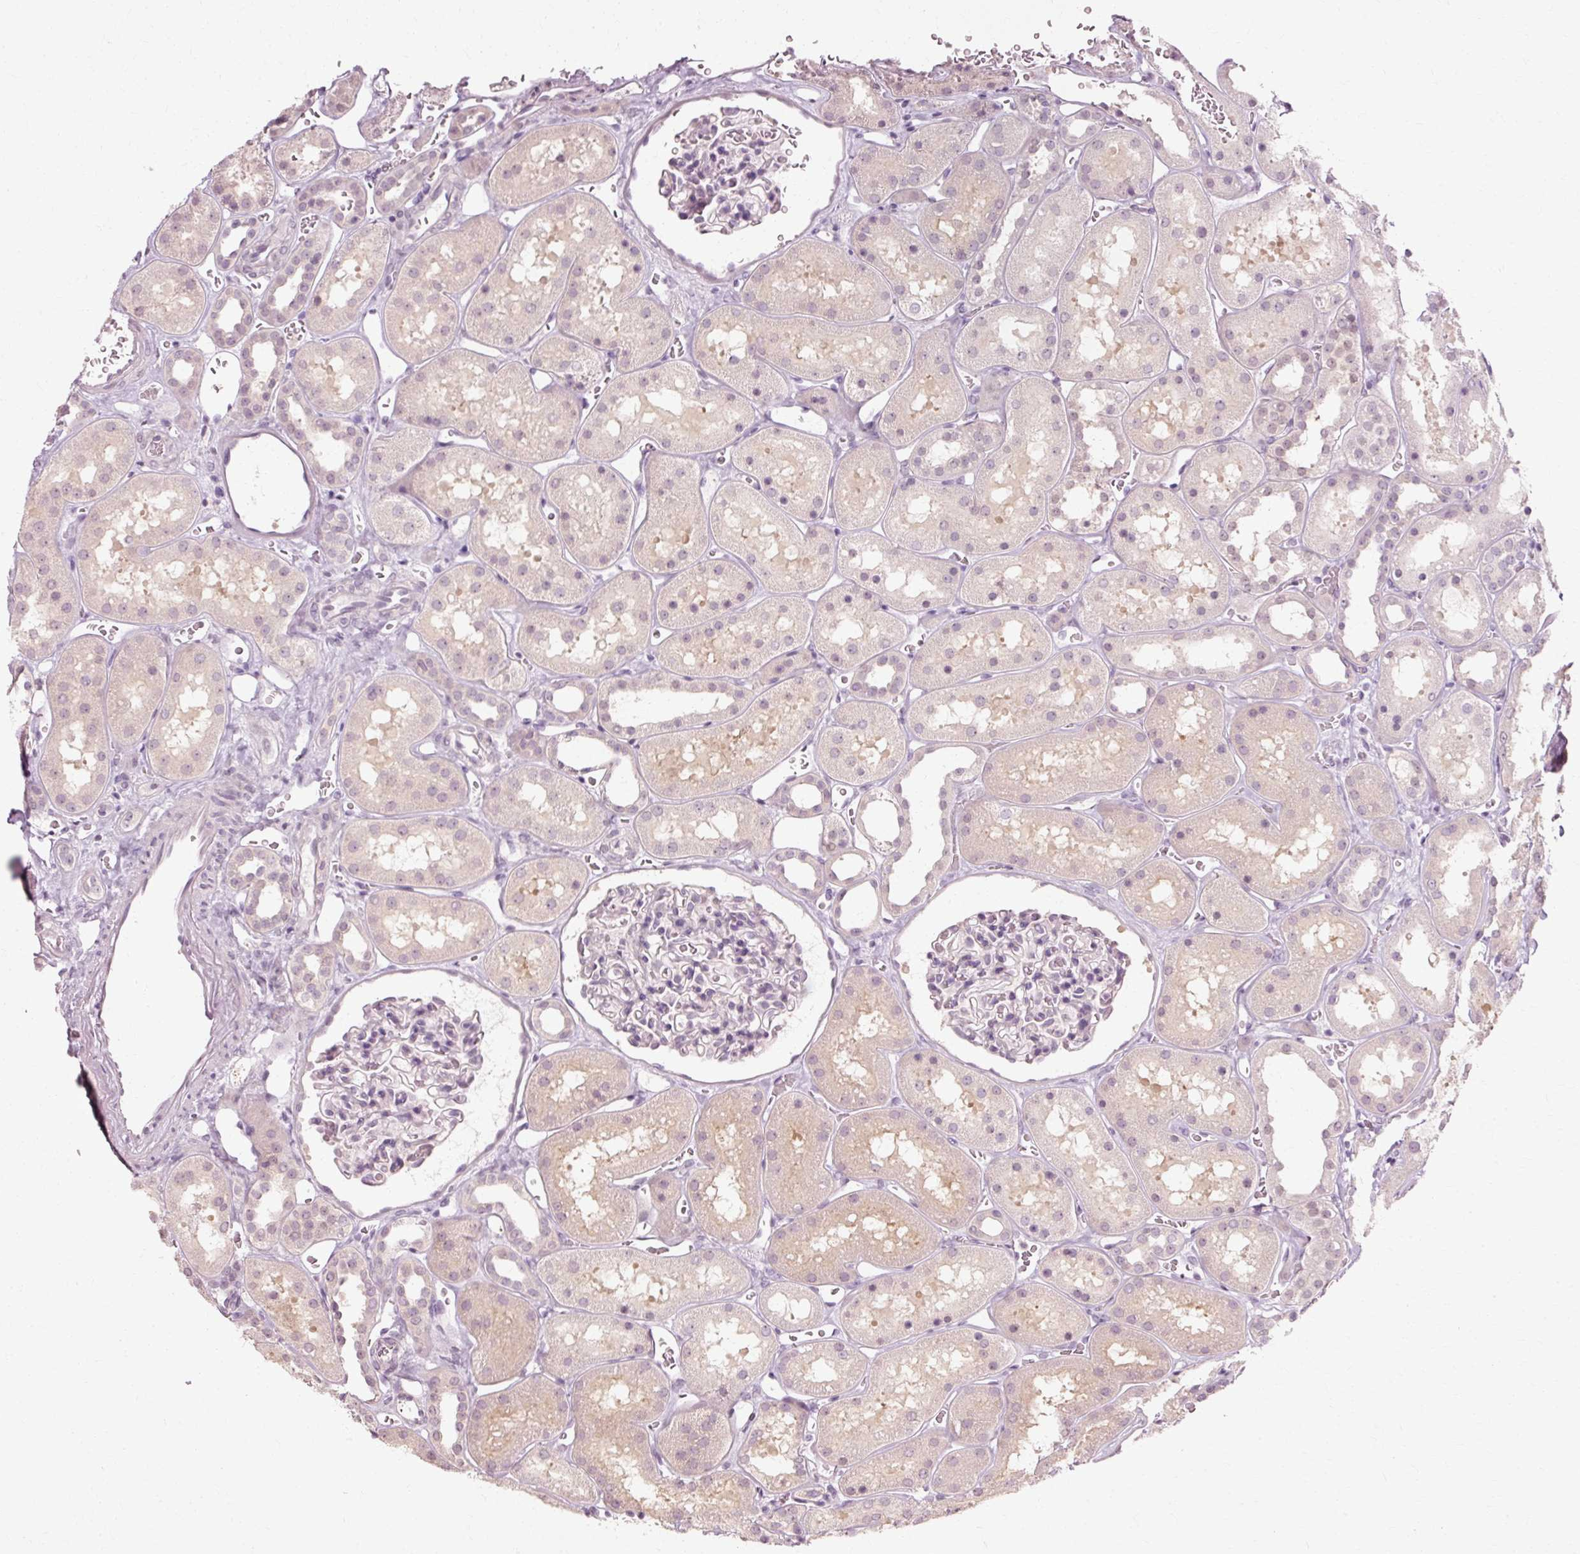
{"staining": {"intensity": "negative", "quantity": "none", "location": "none"}, "tissue": "kidney", "cell_type": "Cells in glomeruli", "image_type": "normal", "snomed": [{"axis": "morphology", "description": "Normal tissue, NOS"}, {"axis": "topography", "description": "Kidney"}], "caption": "Immunohistochemistry (IHC) of normal kidney demonstrates no staining in cells in glomeruli. The staining is performed using DAB (3,3'-diaminobenzidine) brown chromogen with nuclei counter-stained in using hematoxylin.", "gene": "RGPD5", "patient": {"sex": "female", "age": 41}}